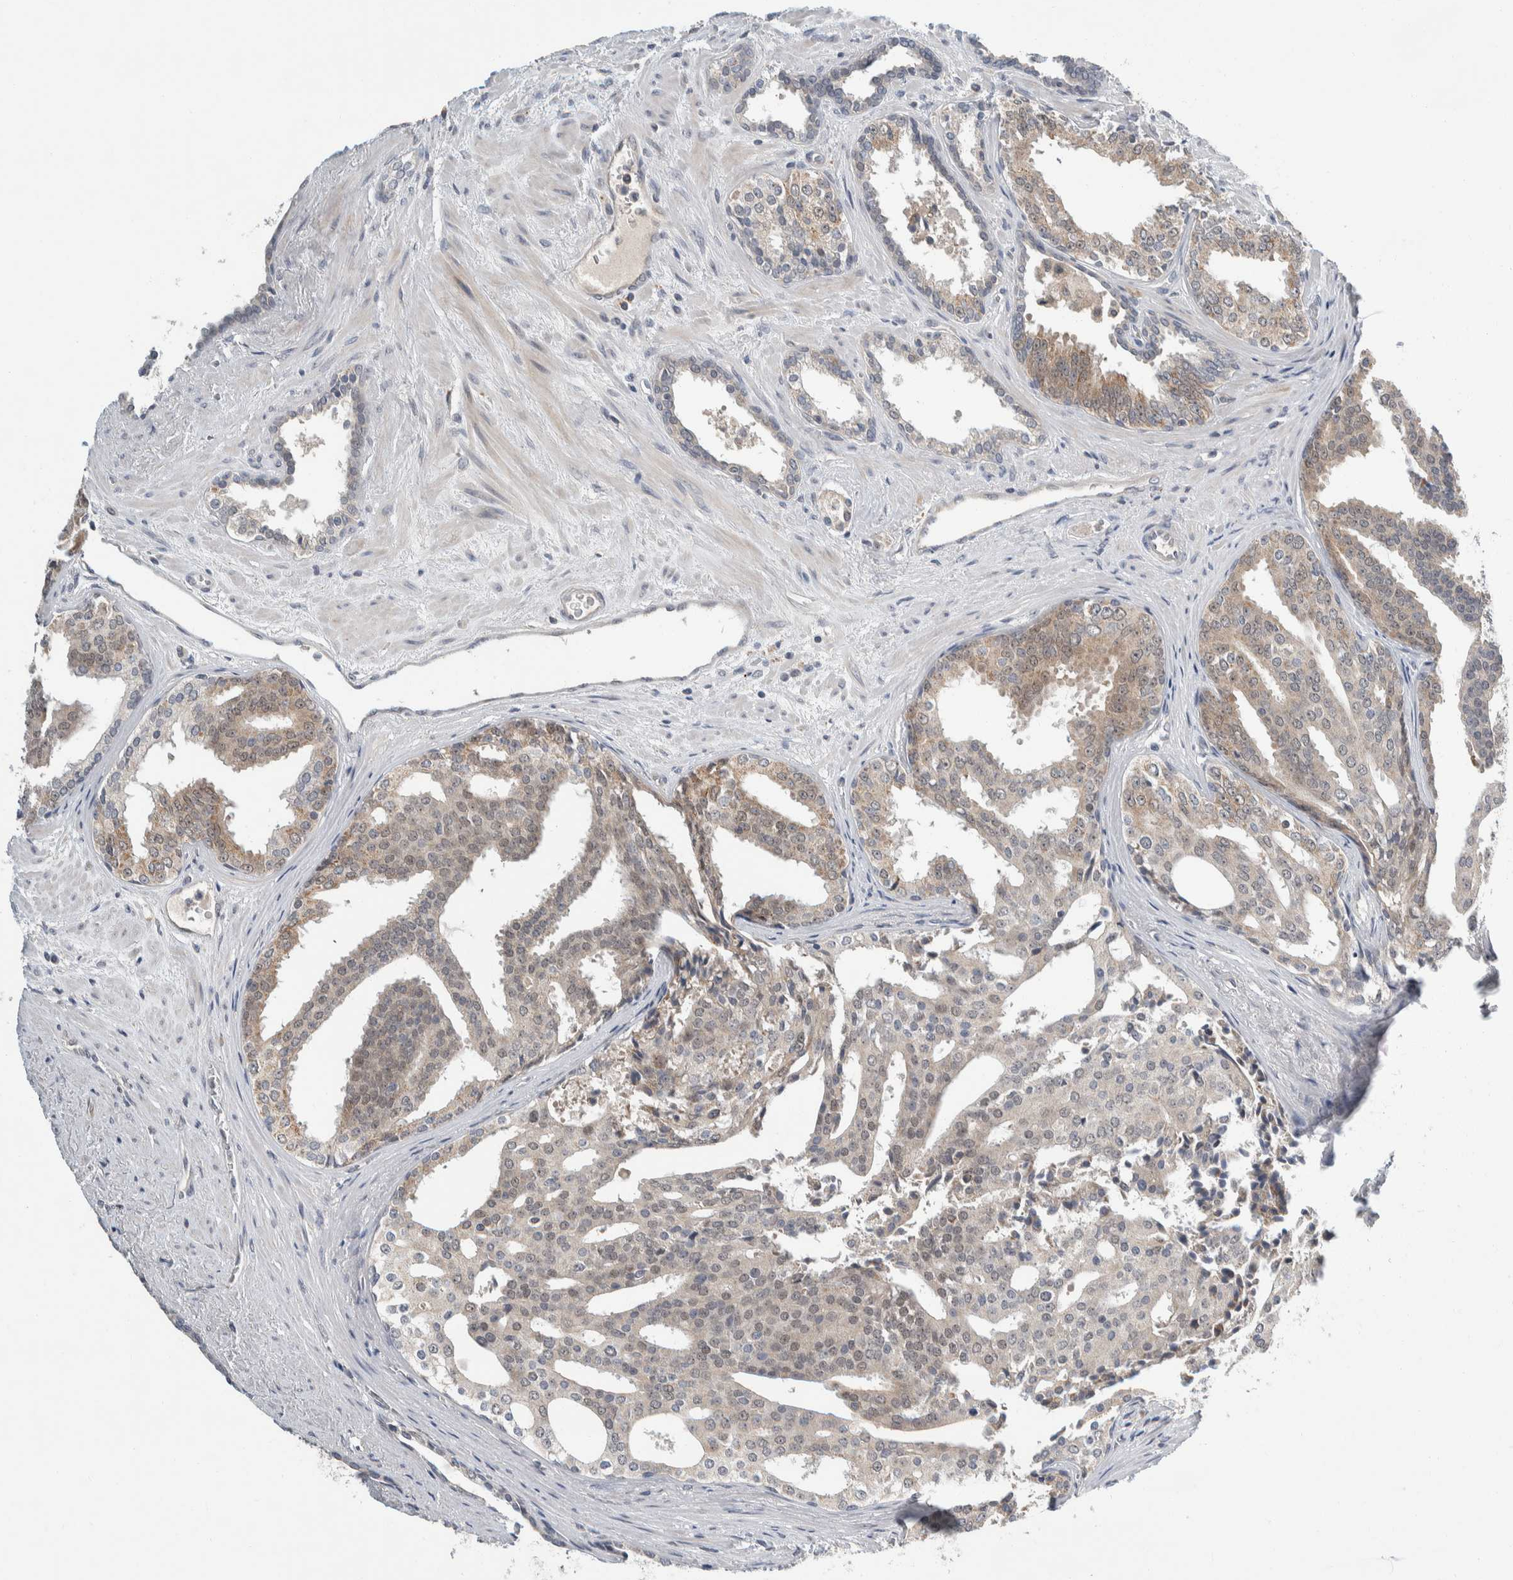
{"staining": {"intensity": "weak", "quantity": "25%-75%", "location": "cytoplasmic/membranous,nuclear"}, "tissue": "prostate cancer", "cell_type": "Tumor cells", "image_type": "cancer", "snomed": [{"axis": "morphology", "description": "Adenocarcinoma, High grade"}, {"axis": "topography", "description": "Prostate"}], "caption": "Immunohistochemistry (IHC) micrograph of prostate cancer stained for a protein (brown), which displays low levels of weak cytoplasmic/membranous and nuclear expression in approximately 25%-75% of tumor cells.", "gene": "SHPK", "patient": {"sex": "male", "age": 71}}